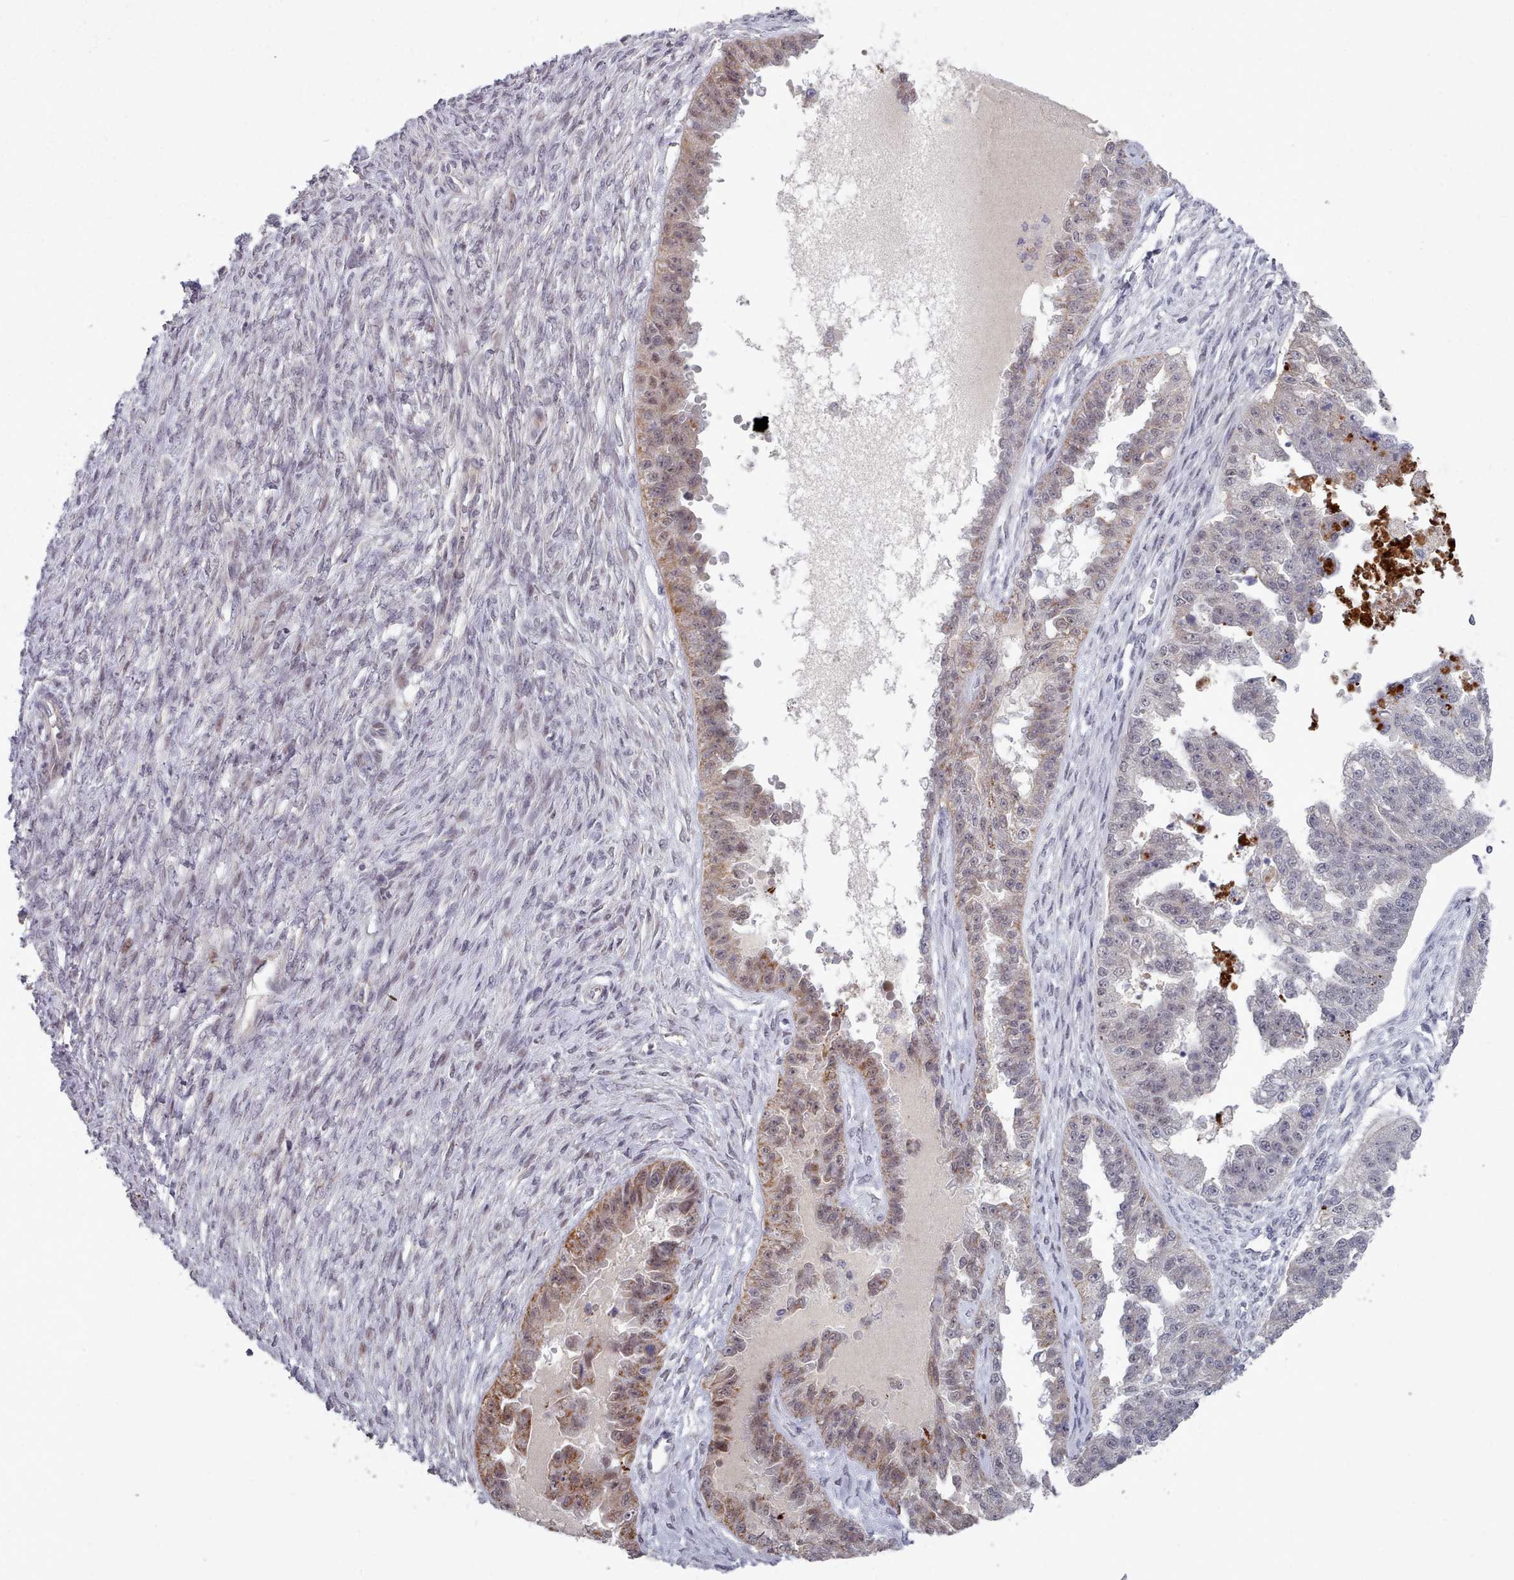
{"staining": {"intensity": "moderate", "quantity": "25%-75%", "location": "cytoplasmic/membranous,nuclear"}, "tissue": "ovarian cancer", "cell_type": "Tumor cells", "image_type": "cancer", "snomed": [{"axis": "morphology", "description": "Cystadenocarcinoma, serous, NOS"}, {"axis": "topography", "description": "Ovary"}], "caption": "Immunohistochemistry (IHC) (DAB) staining of human serous cystadenocarcinoma (ovarian) exhibits moderate cytoplasmic/membranous and nuclear protein positivity in about 25%-75% of tumor cells.", "gene": "TRARG1", "patient": {"sex": "female", "age": 58}}